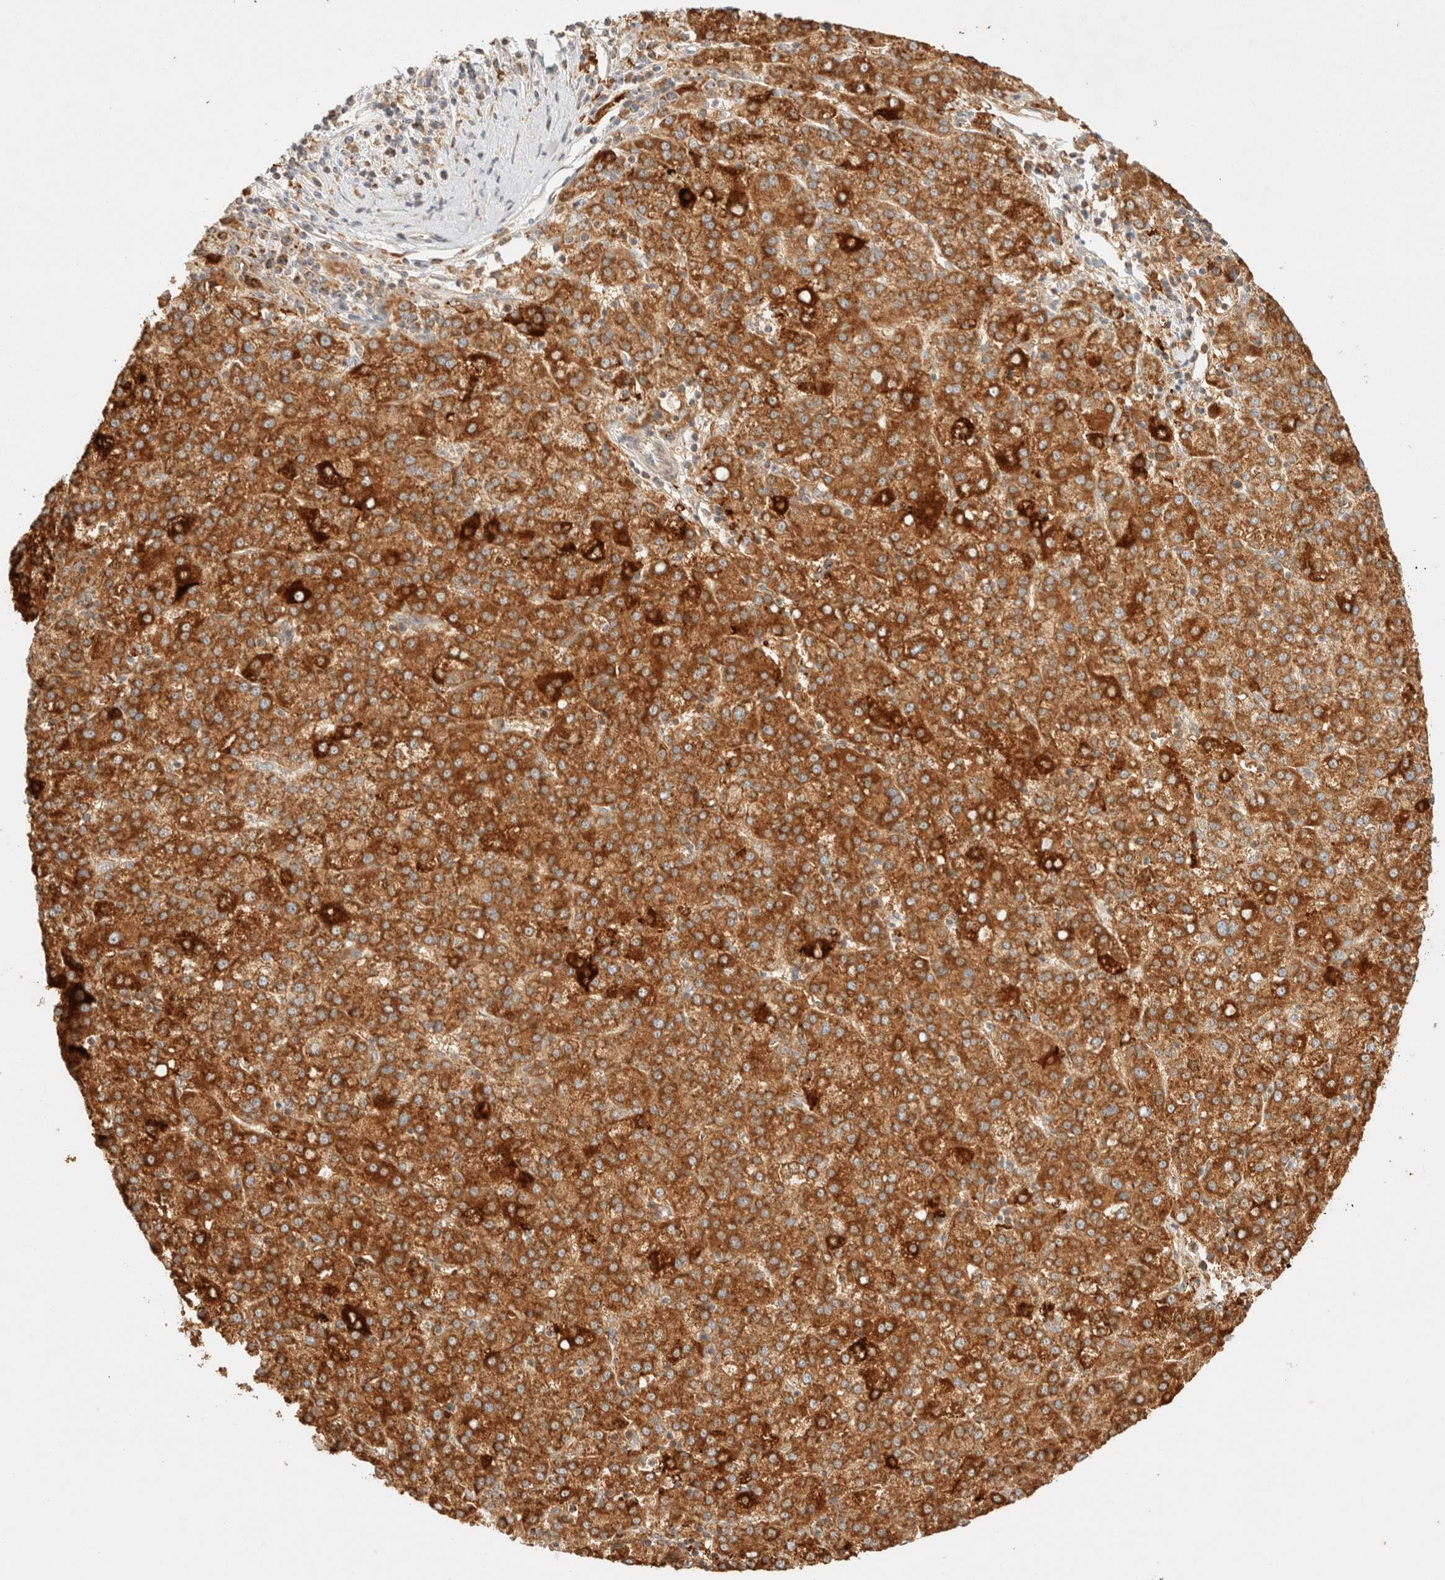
{"staining": {"intensity": "strong", "quantity": ">75%", "location": "cytoplasmic/membranous"}, "tissue": "liver cancer", "cell_type": "Tumor cells", "image_type": "cancer", "snomed": [{"axis": "morphology", "description": "Carcinoma, Hepatocellular, NOS"}, {"axis": "topography", "description": "Liver"}], "caption": "Human liver cancer stained with a protein marker exhibits strong staining in tumor cells.", "gene": "TACO1", "patient": {"sex": "female", "age": 58}}